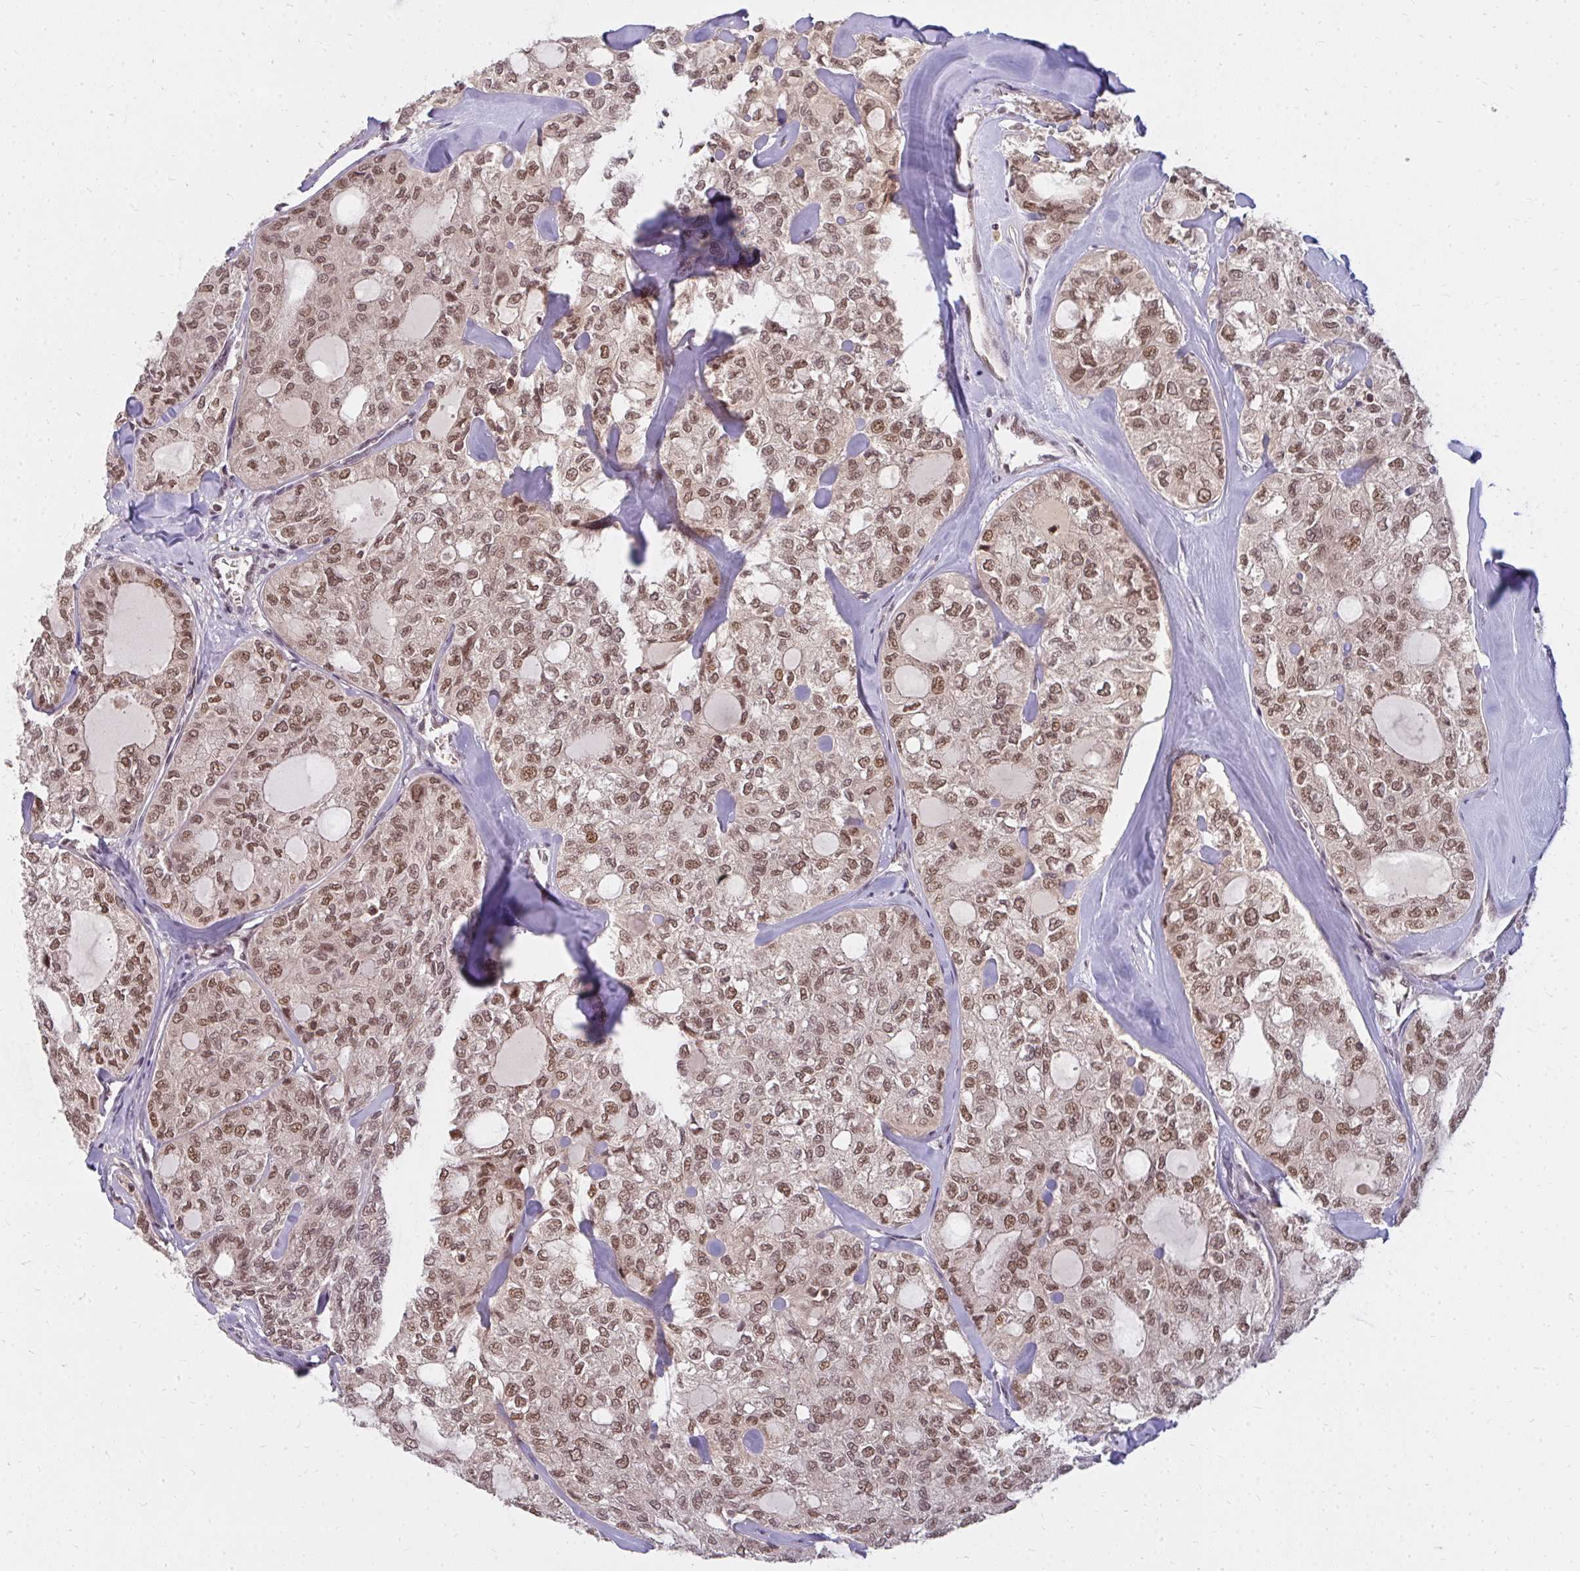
{"staining": {"intensity": "moderate", "quantity": ">75%", "location": "nuclear"}, "tissue": "thyroid cancer", "cell_type": "Tumor cells", "image_type": "cancer", "snomed": [{"axis": "morphology", "description": "Follicular adenoma carcinoma, NOS"}, {"axis": "topography", "description": "Thyroid gland"}], "caption": "IHC of thyroid cancer (follicular adenoma carcinoma) displays medium levels of moderate nuclear staining in about >75% of tumor cells.", "gene": "GTF3C6", "patient": {"sex": "male", "age": 75}}